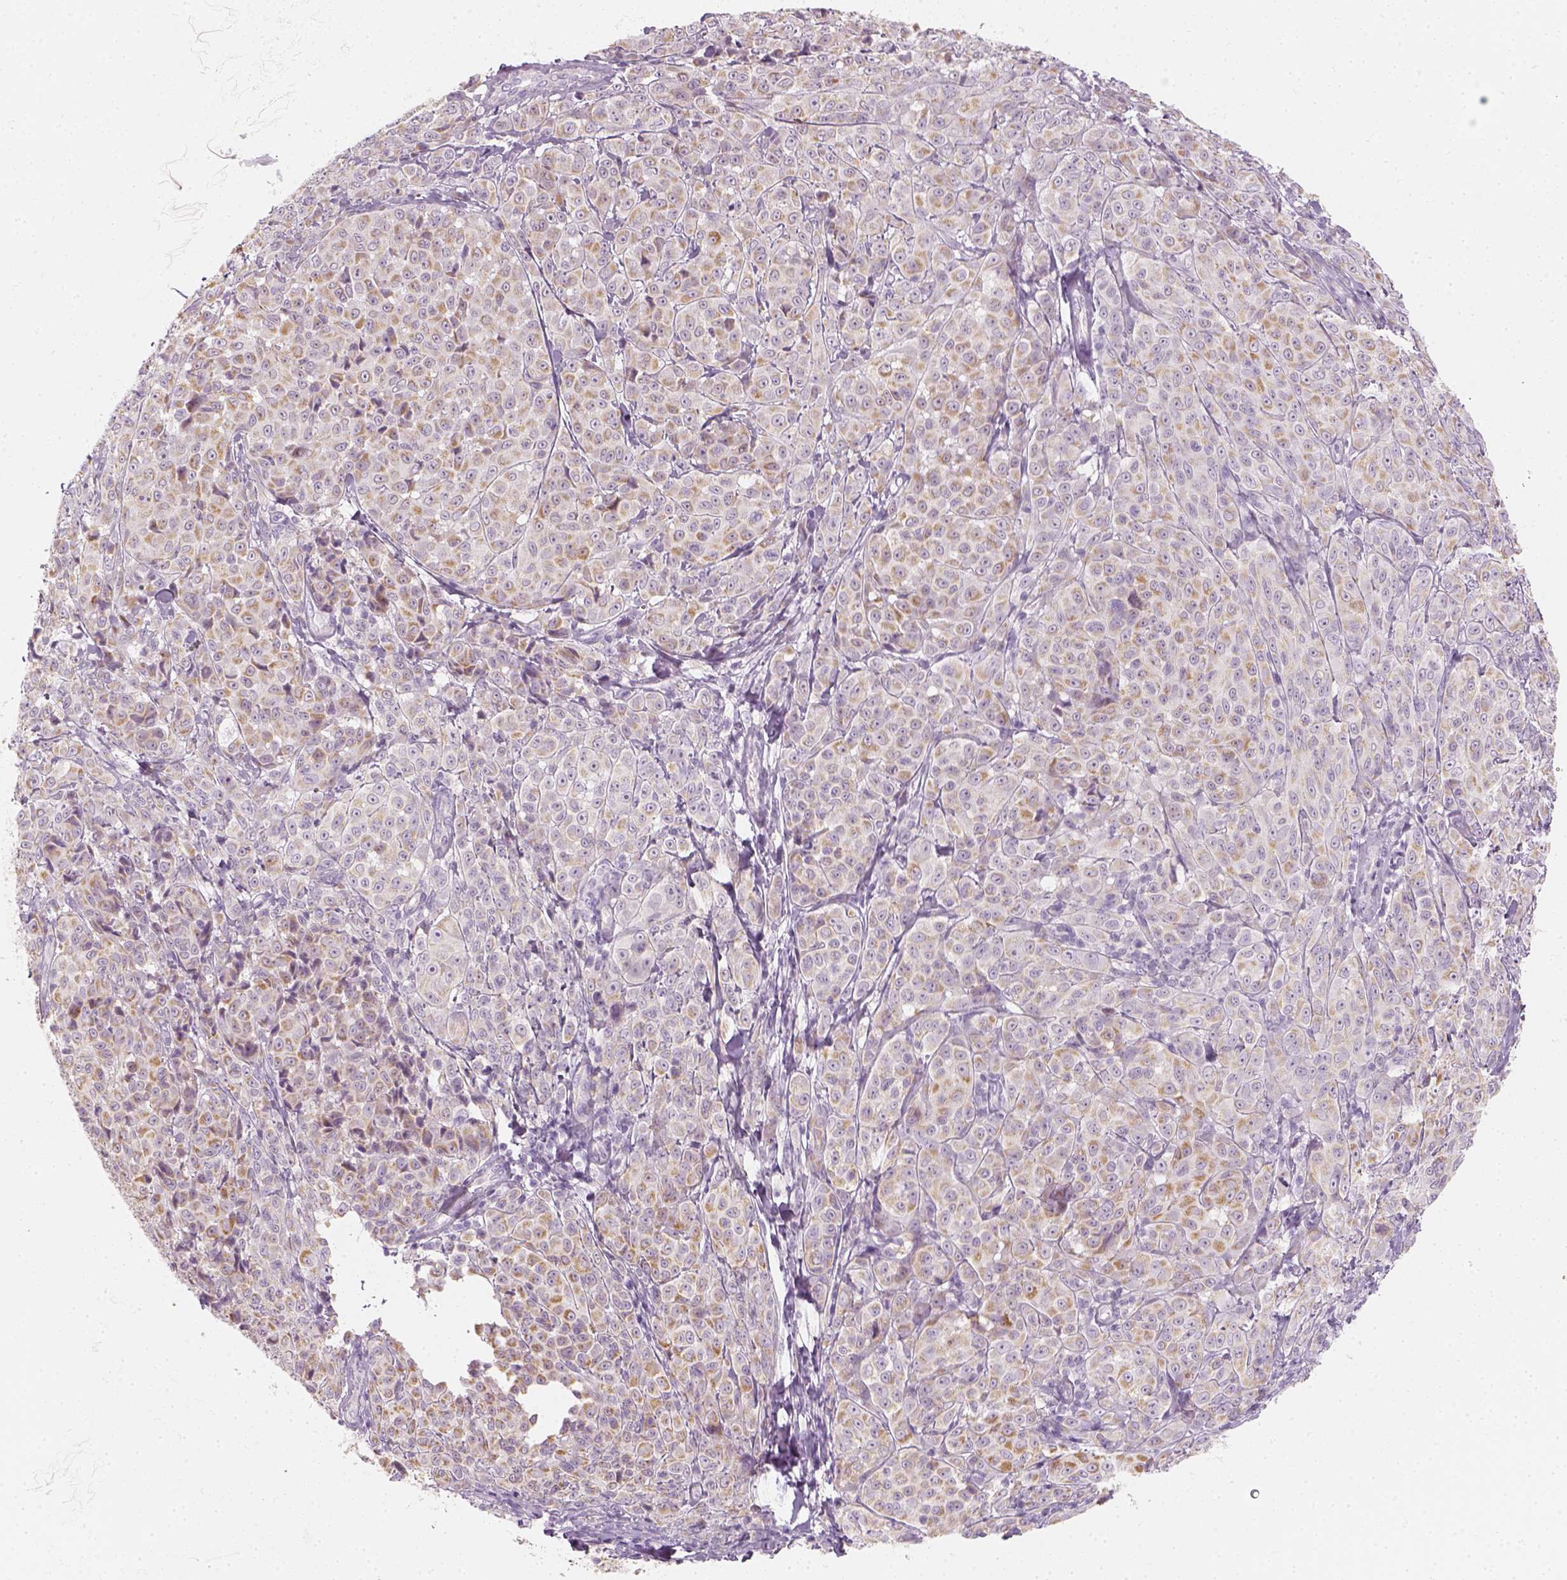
{"staining": {"intensity": "moderate", "quantity": "25%-75%", "location": "cytoplasmic/membranous"}, "tissue": "melanoma", "cell_type": "Tumor cells", "image_type": "cancer", "snomed": [{"axis": "morphology", "description": "Malignant melanoma, NOS"}, {"axis": "topography", "description": "Skin"}], "caption": "Malignant melanoma was stained to show a protein in brown. There is medium levels of moderate cytoplasmic/membranous positivity in approximately 25%-75% of tumor cells. (DAB IHC with brightfield microscopy, high magnification).", "gene": "PRAME", "patient": {"sex": "male", "age": 89}}